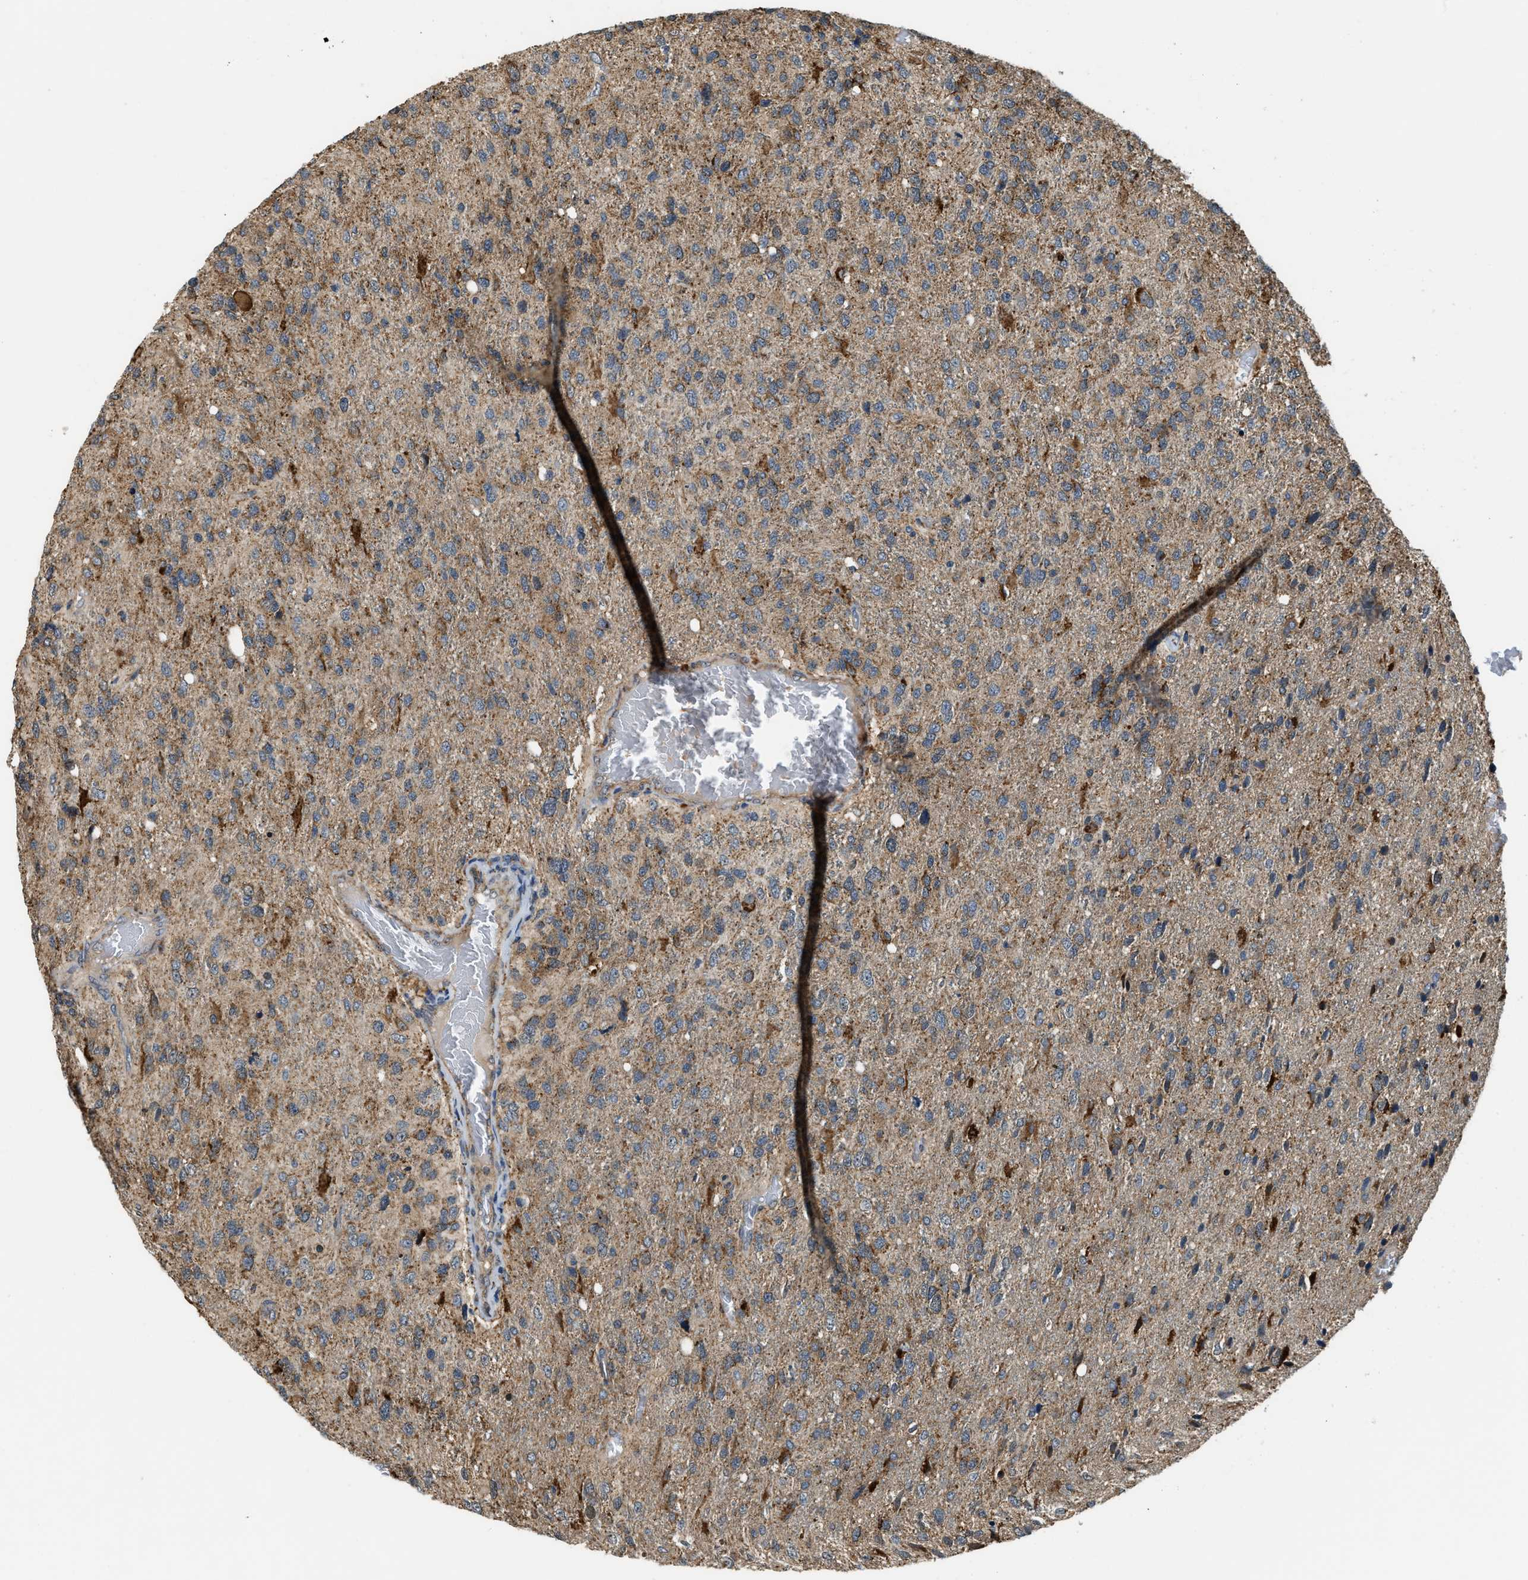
{"staining": {"intensity": "moderate", "quantity": ">75%", "location": "cytoplasmic/membranous"}, "tissue": "glioma", "cell_type": "Tumor cells", "image_type": "cancer", "snomed": [{"axis": "morphology", "description": "Glioma, malignant, High grade"}, {"axis": "topography", "description": "Brain"}], "caption": "High-magnification brightfield microscopy of malignant high-grade glioma stained with DAB (brown) and counterstained with hematoxylin (blue). tumor cells exhibit moderate cytoplasmic/membranous staining is identified in approximately>75% of cells. (Stains: DAB (3,3'-diaminobenzidine) in brown, nuclei in blue, Microscopy: brightfield microscopy at high magnification).", "gene": "STARD3NL", "patient": {"sex": "female", "age": 58}}